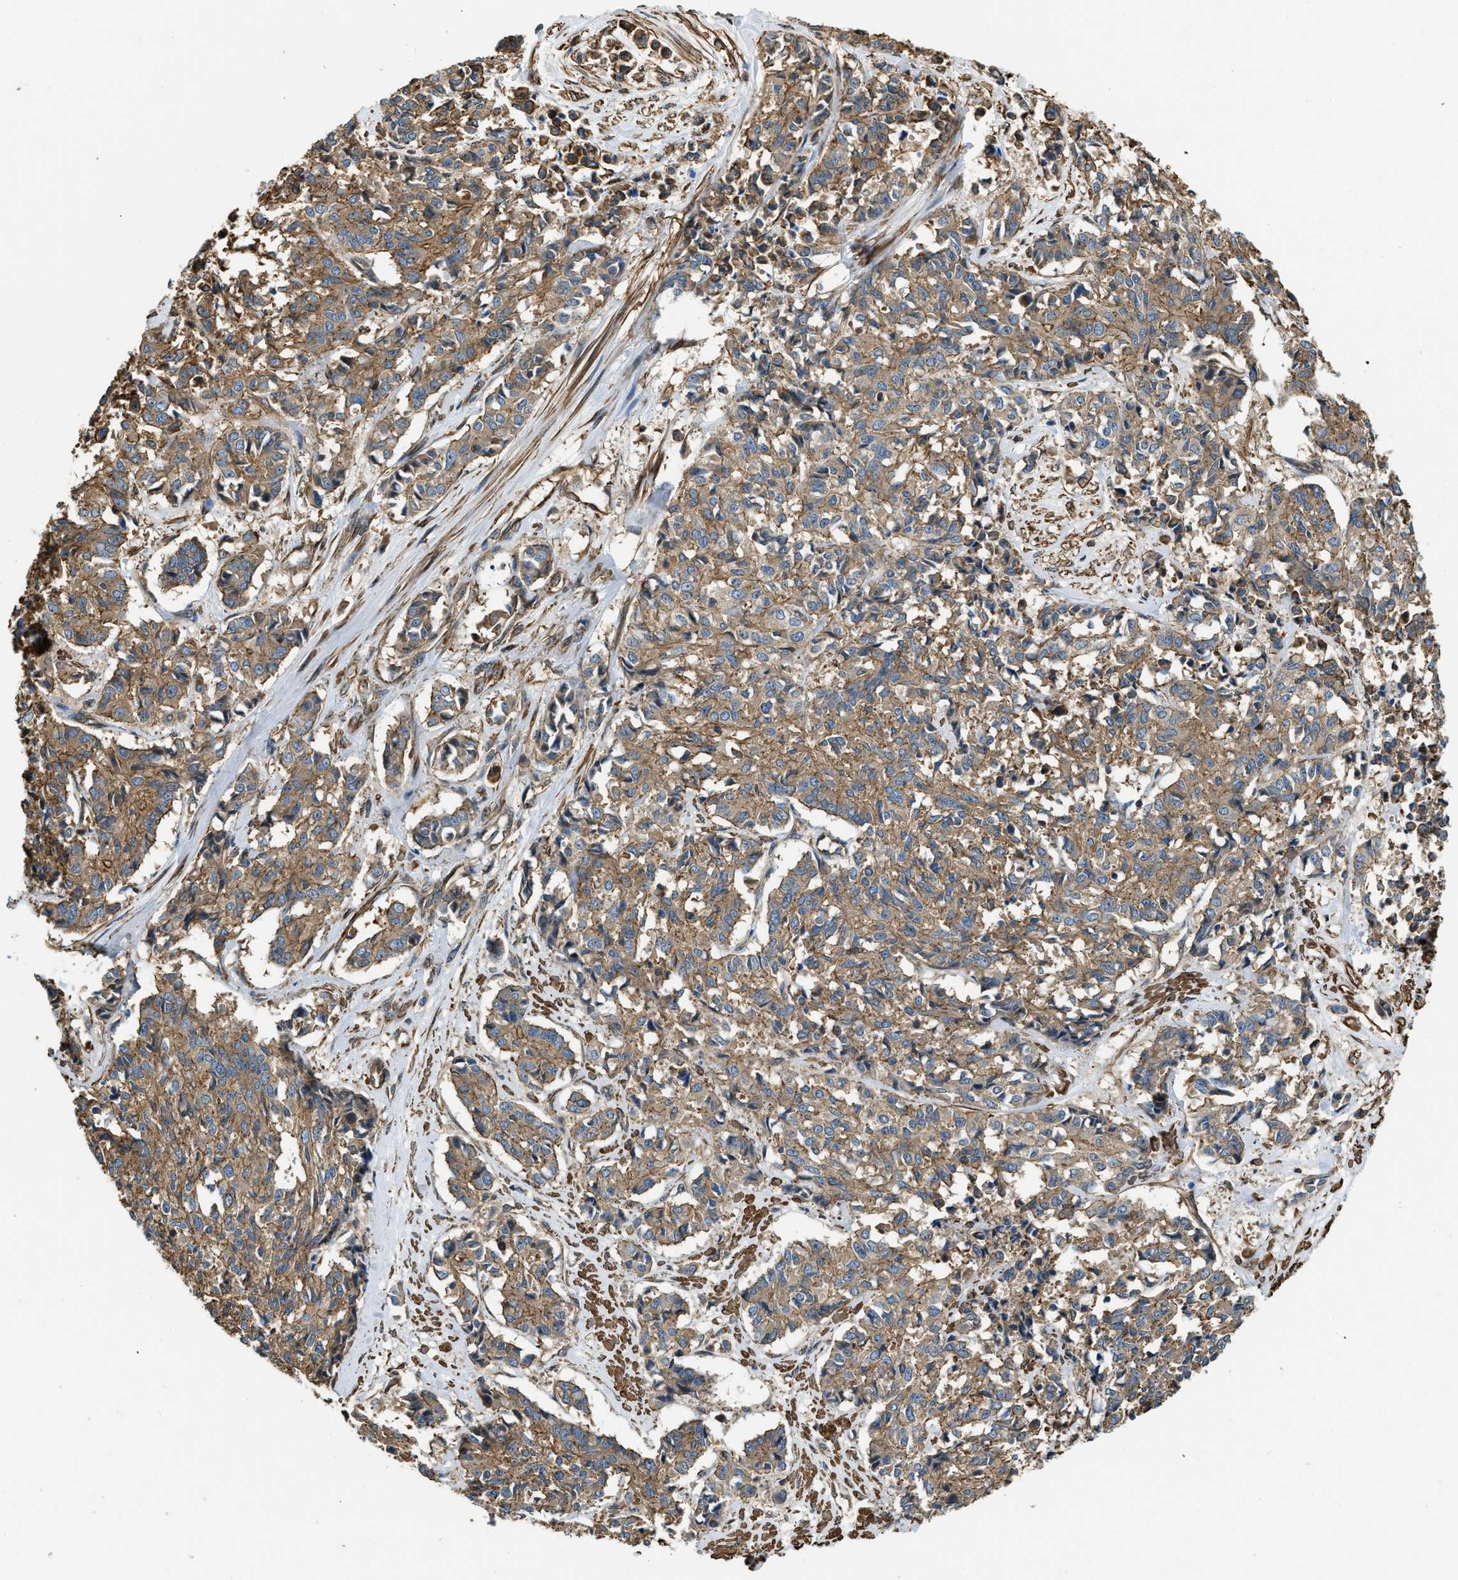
{"staining": {"intensity": "moderate", "quantity": ">75%", "location": "cytoplasmic/membranous"}, "tissue": "cervical cancer", "cell_type": "Tumor cells", "image_type": "cancer", "snomed": [{"axis": "morphology", "description": "Squamous cell carcinoma, NOS"}, {"axis": "topography", "description": "Cervix"}], "caption": "Immunohistochemistry (IHC) of cervical cancer reveals medium levels of moderate cytoplasmic/membranous staining in approximately >75% of tumor cells.", "gene": "YARS1", "patient": {"sex": "female", "age": 35}}